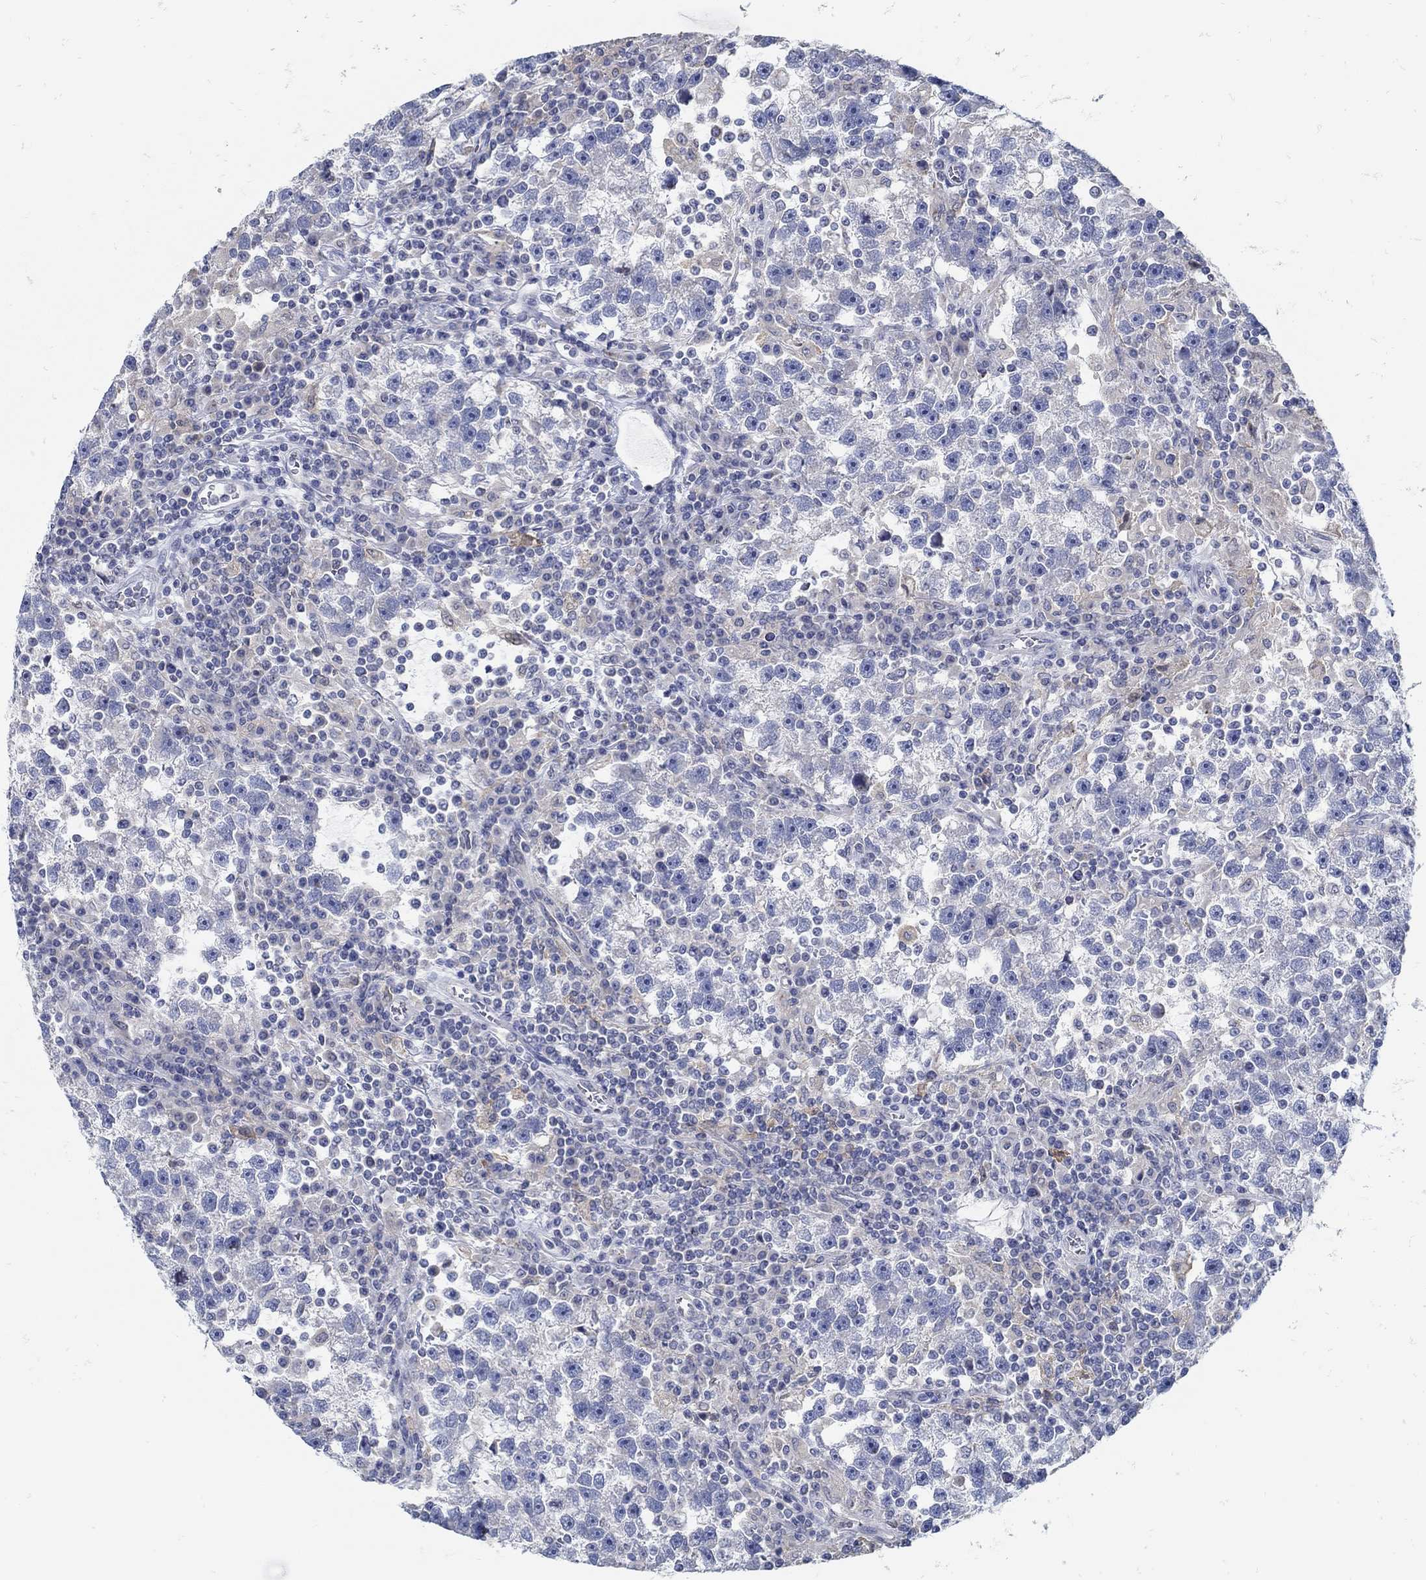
{"staining": {"intensity": "negative", "quantity": "none", "location": "none"}, "tissue": "testis cancer", "cell_type": "Tumor cells", "image_type": "cancer", "snomed": [{"axis": "morphology", "description": "Seminoma, NOS"}, {"axis": "topography", "description": "Testis"}], "caption": "Immunohistochemistry of testis cancer shows no positivity in tumor cells.", "gene": "ZFAND4", "patient": {"sex": "male", "age": 47}}